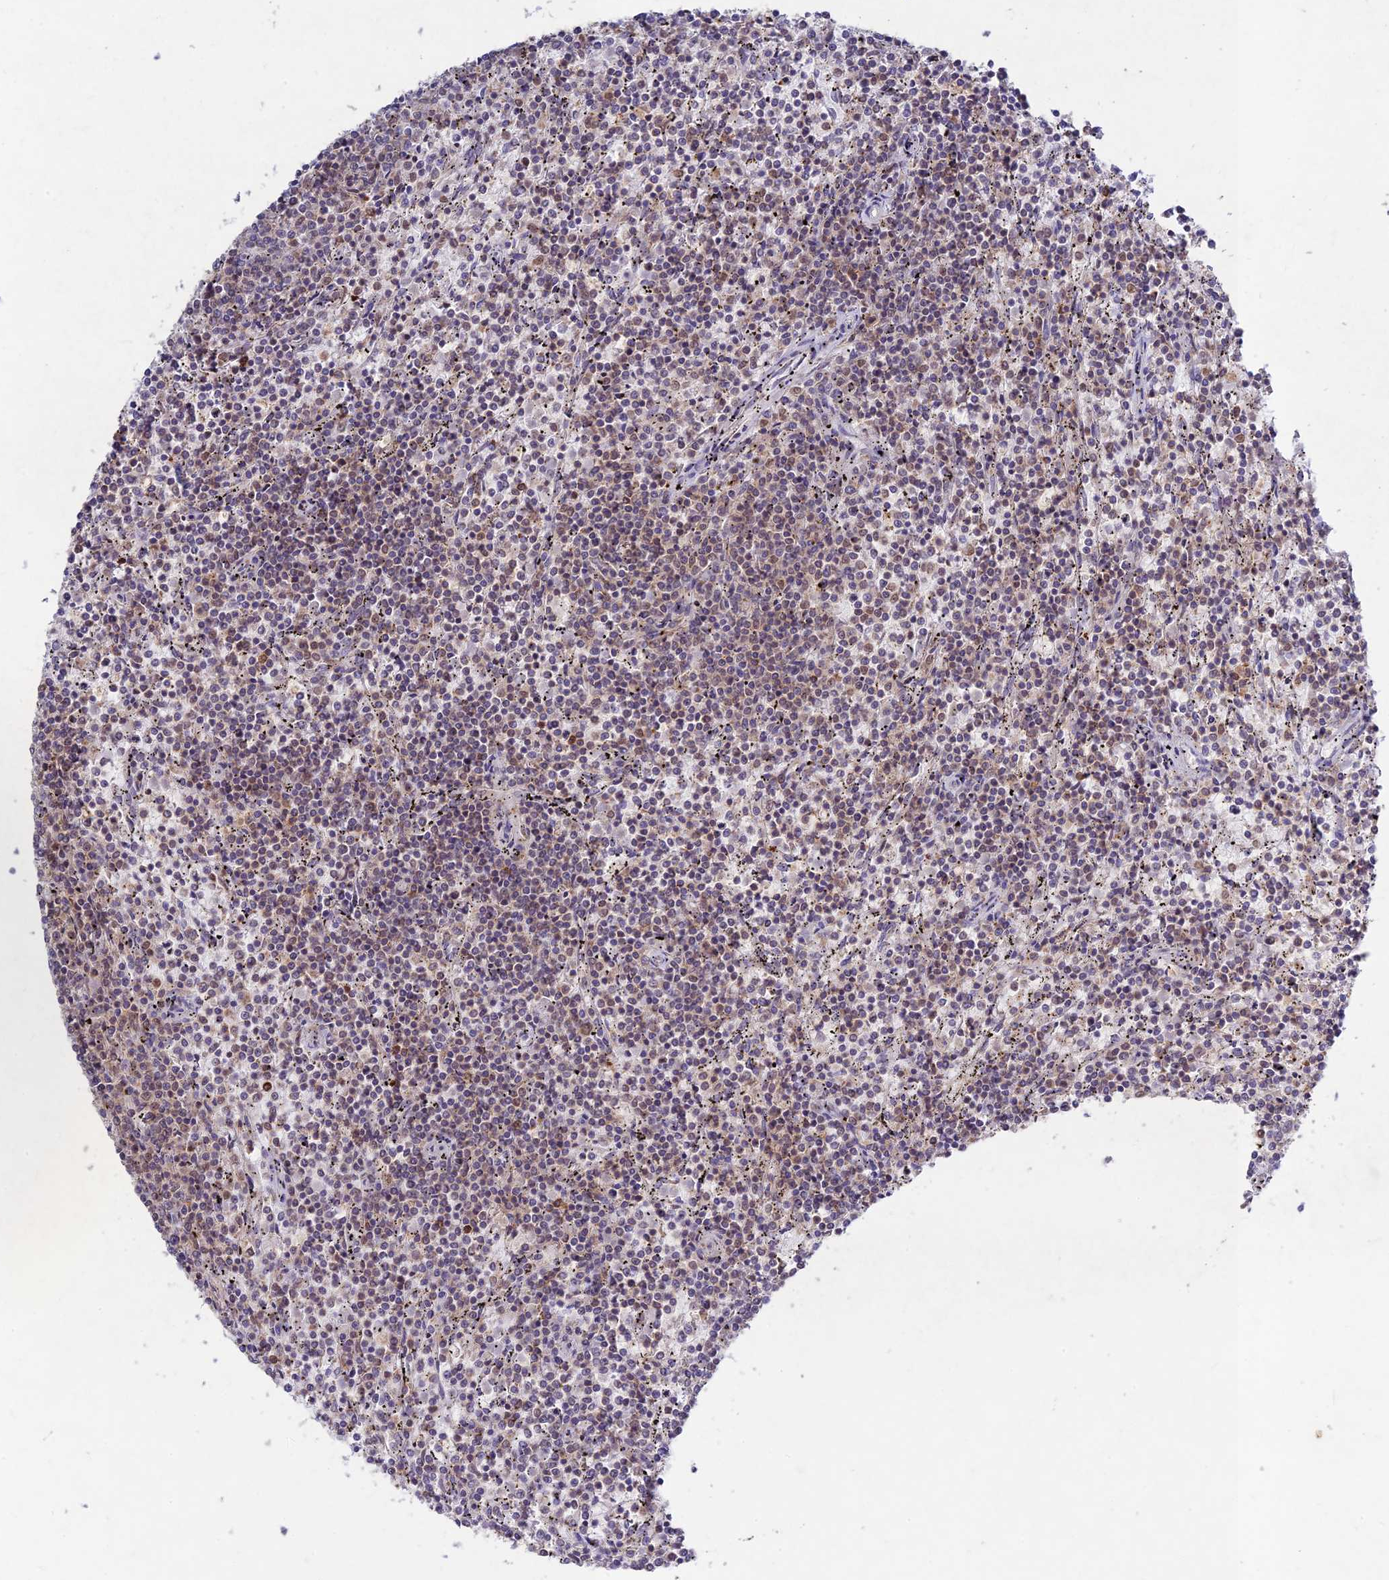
{"staining": {"intensity": "moderate", "quantity": "<25%", "location": "nuclear"}, "tissue": "lymphoma", "cell_type": "Tumor cells", "image_type": "cancer", "snomed": [{"axis": "morphology", "description": "Malignant lymphoma, non-Hodgkin's type, Low grade"}, {"axis": "topography", "description": "Spleen"}], "caption": "A histopathology image of human malignant lymphoma, non-Hodgkin's type (low-grade) stained for a protein shows moderate nuclear brown staining in tumor cells. Nuclei are stained in blue.", "gene": "RAVER1", "patient": {"sex": "female", "age": 50}}